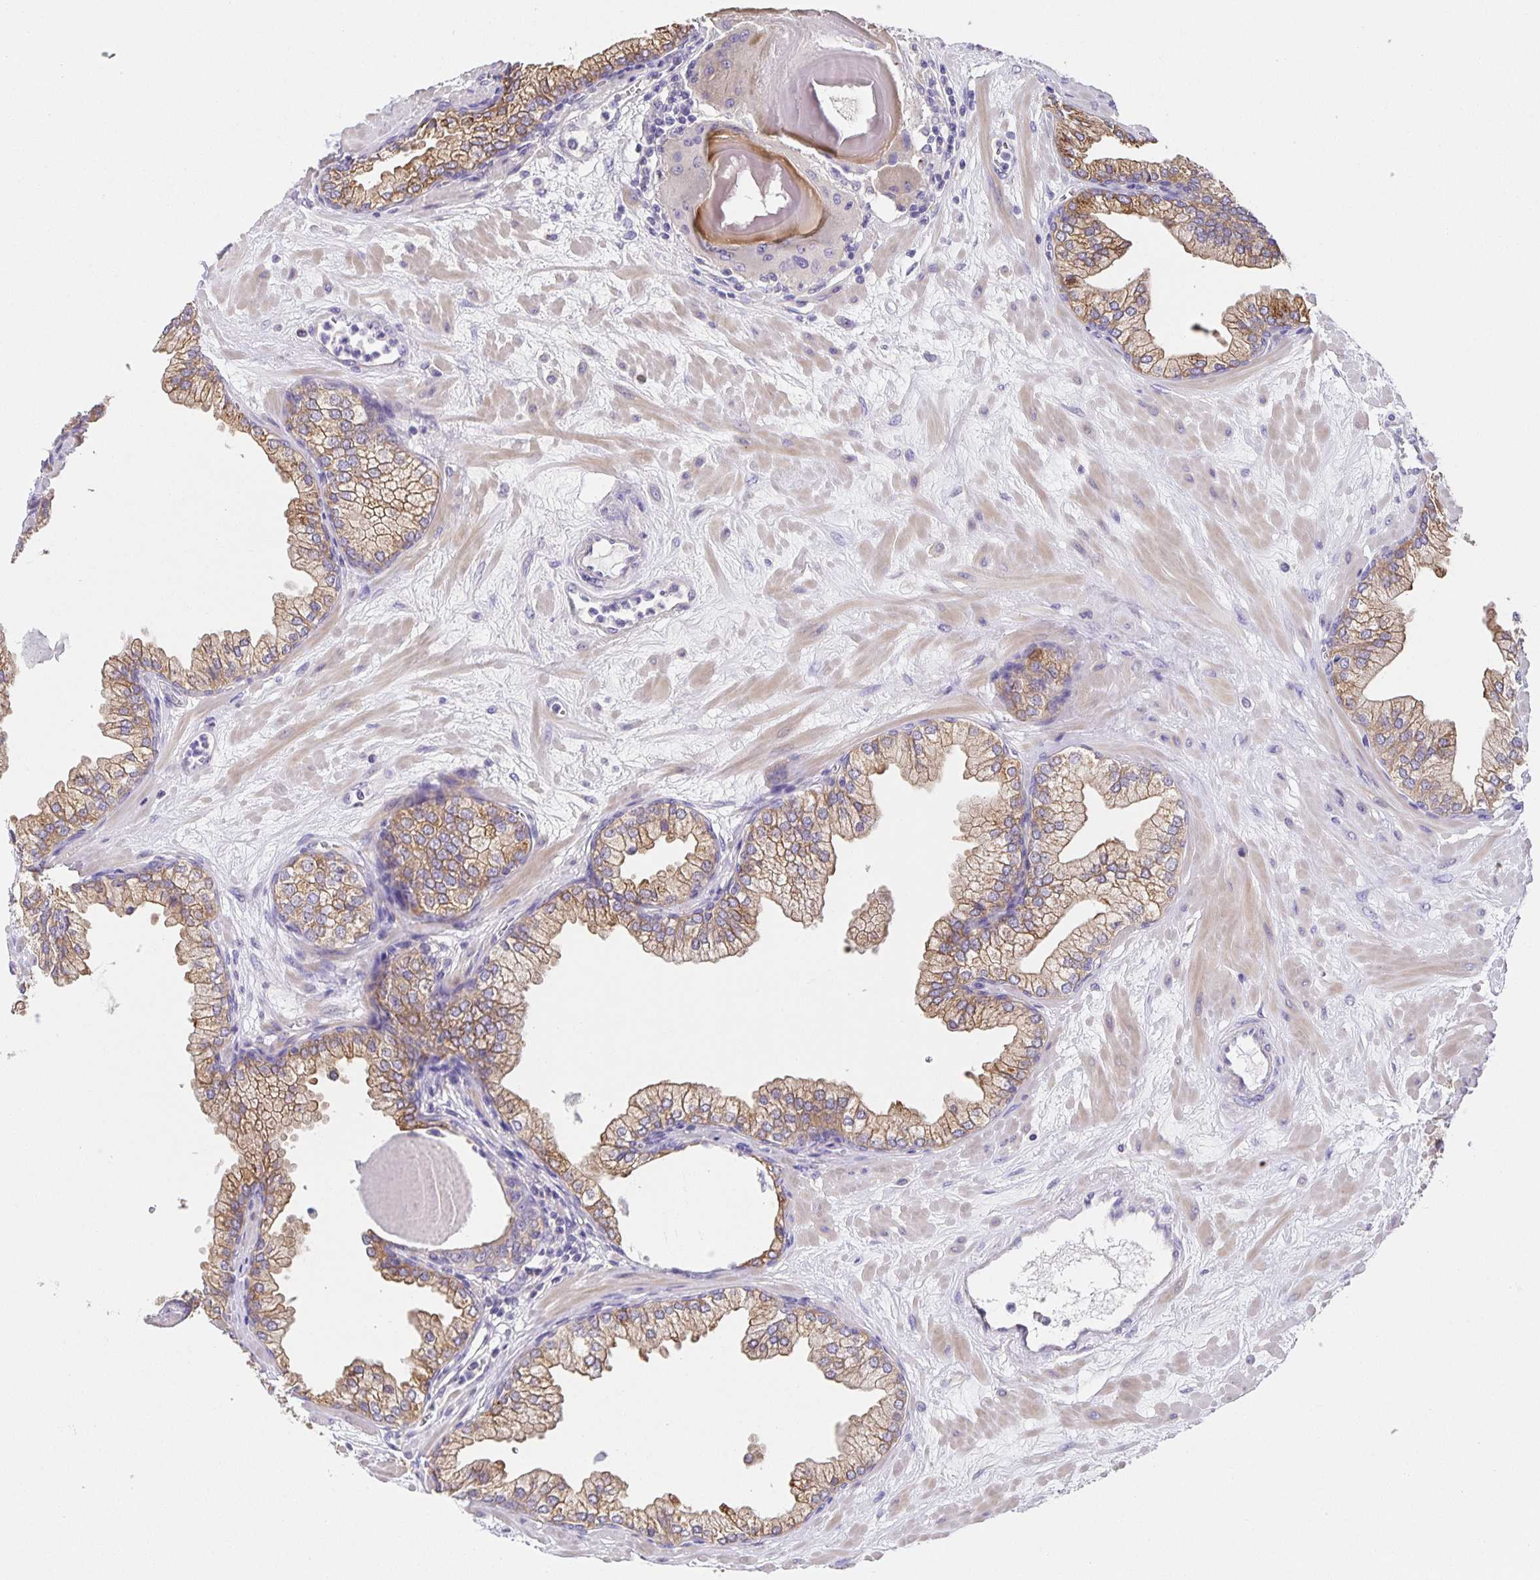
{"staining": {"intensity": "moderate", "quantity": "25%-75%", "location": "cytoplasmic/membranous"}, "tissue": "prostate", "cell_type": "Glandular cells", "image_type": "normal", "snomed": [{"axis": "morphology", "description": "Normal tissue, NOS"}, {"axis": "topography", "description": "Prostate"}, {"axis": "topography", "description": "Peripheral nerve tissue"}], "caption": "Benign prostate demonstrates moderate cytoplasmic/membranous expression in about 25%-75% of glandular cells, visualized by immunohistochemistry. (DAB (3,3'-diaminobenzidine) IHC, brown staining for protein, blue staining for nuclei).", "gene": "PRR36", "patient": {"sex": "male", "age": 61}}